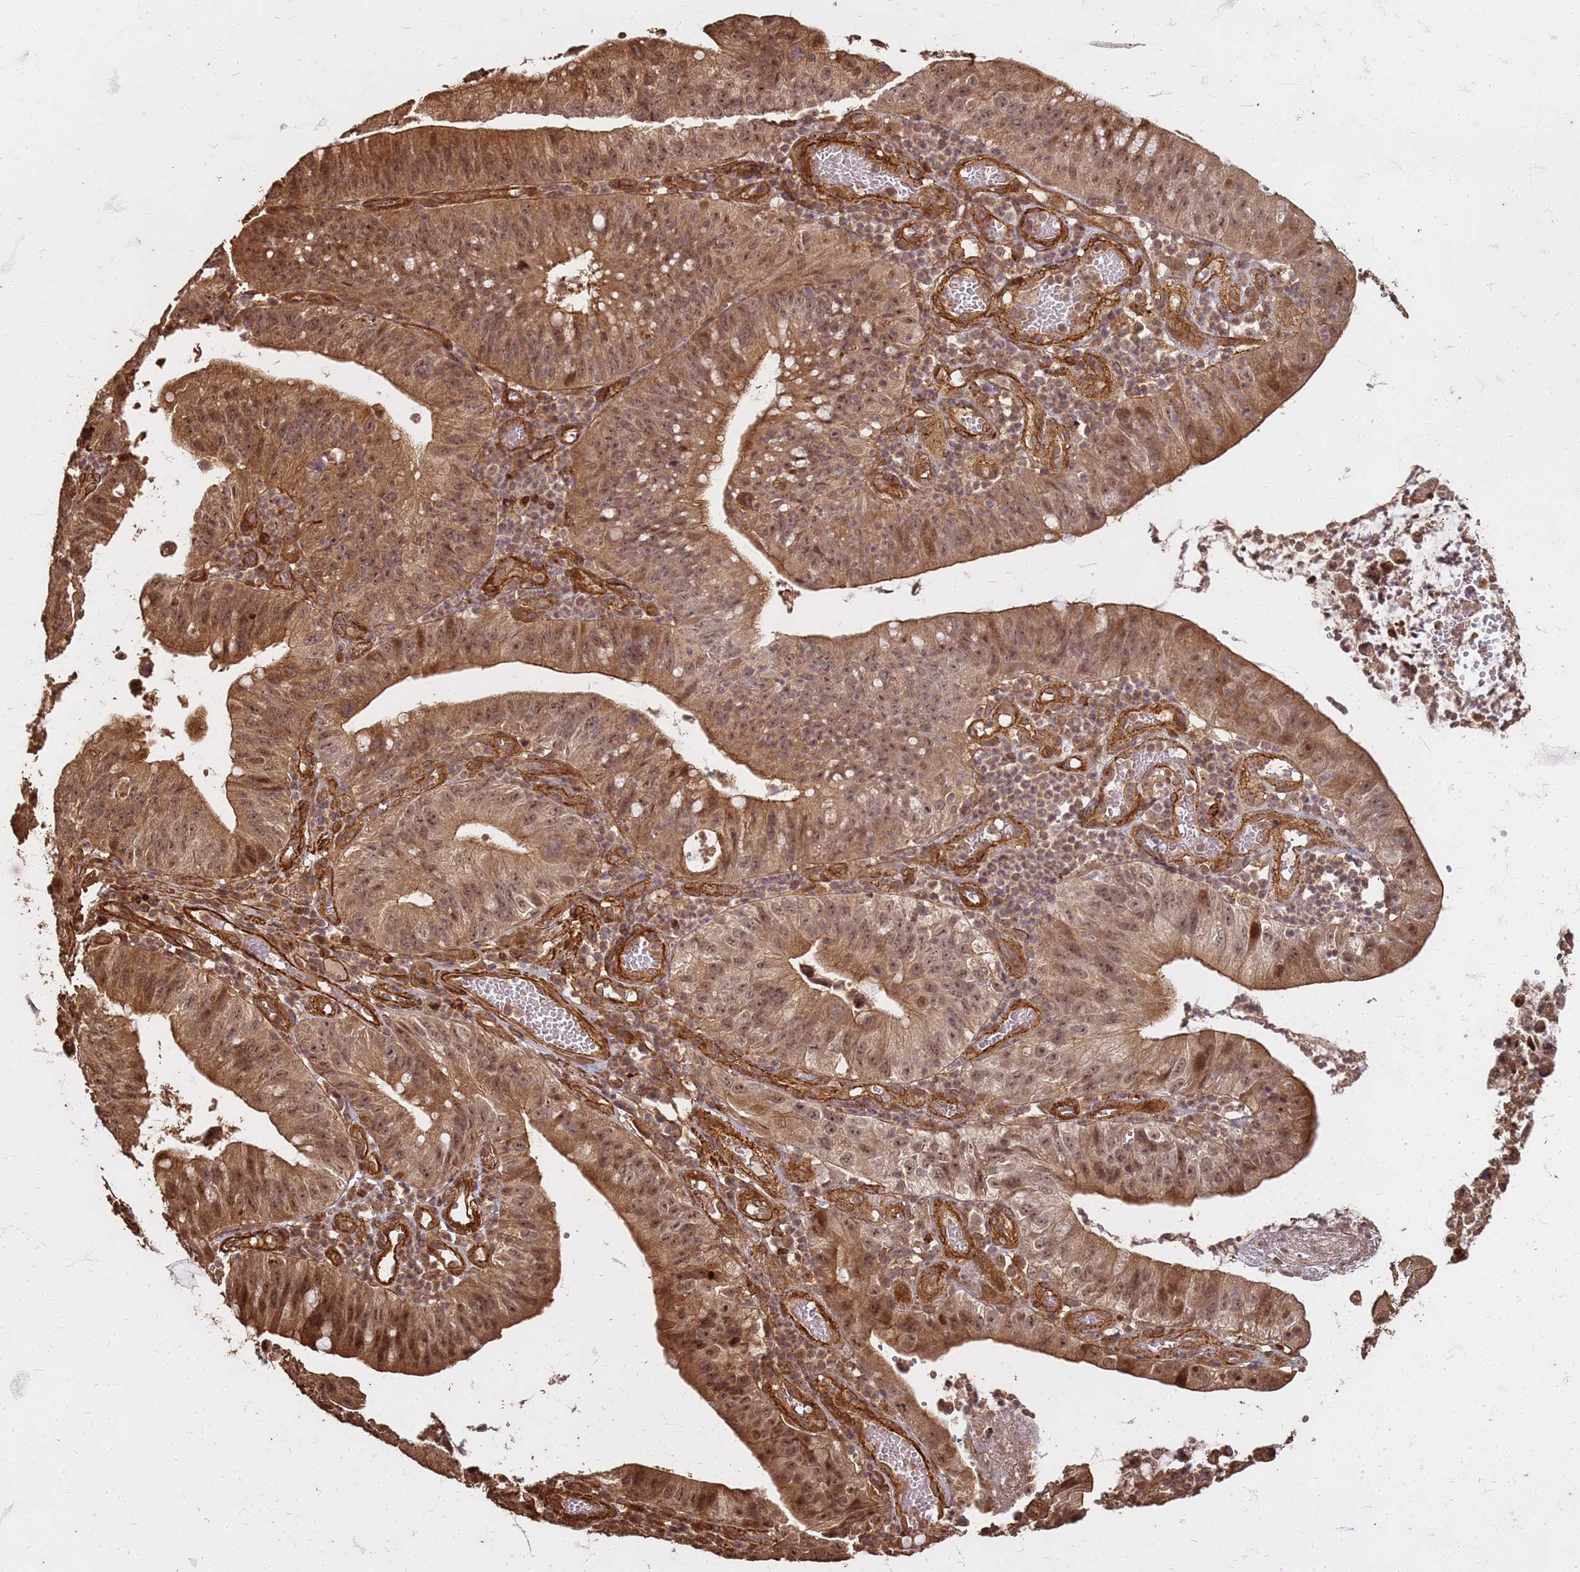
{"staining": {"intensity": "moderate", "quantity": ">75%", "location": "cytoplasmic/membranous,nuclear"}, "tissue": "stomach cancer", "cell_type": "Tumor cells", "image_type": "cancer", "snomed": [{"axis": "morphology", "description": "Adenocarcinoma, NOS"}, {"axis": "topography", "description": "Stomach"}], "caption": "This image shows adenocarcinoma (stomach) stained with immunohistochemistry (IHC) to label a protein in brown. The cytoplasmic/membranous and nuclear of tumor cells show moderate positivity for the protein. Nuclei are counter-stained blue.", "gene": "KIF26A", "patient": {"sex": "male", "age": 59}}